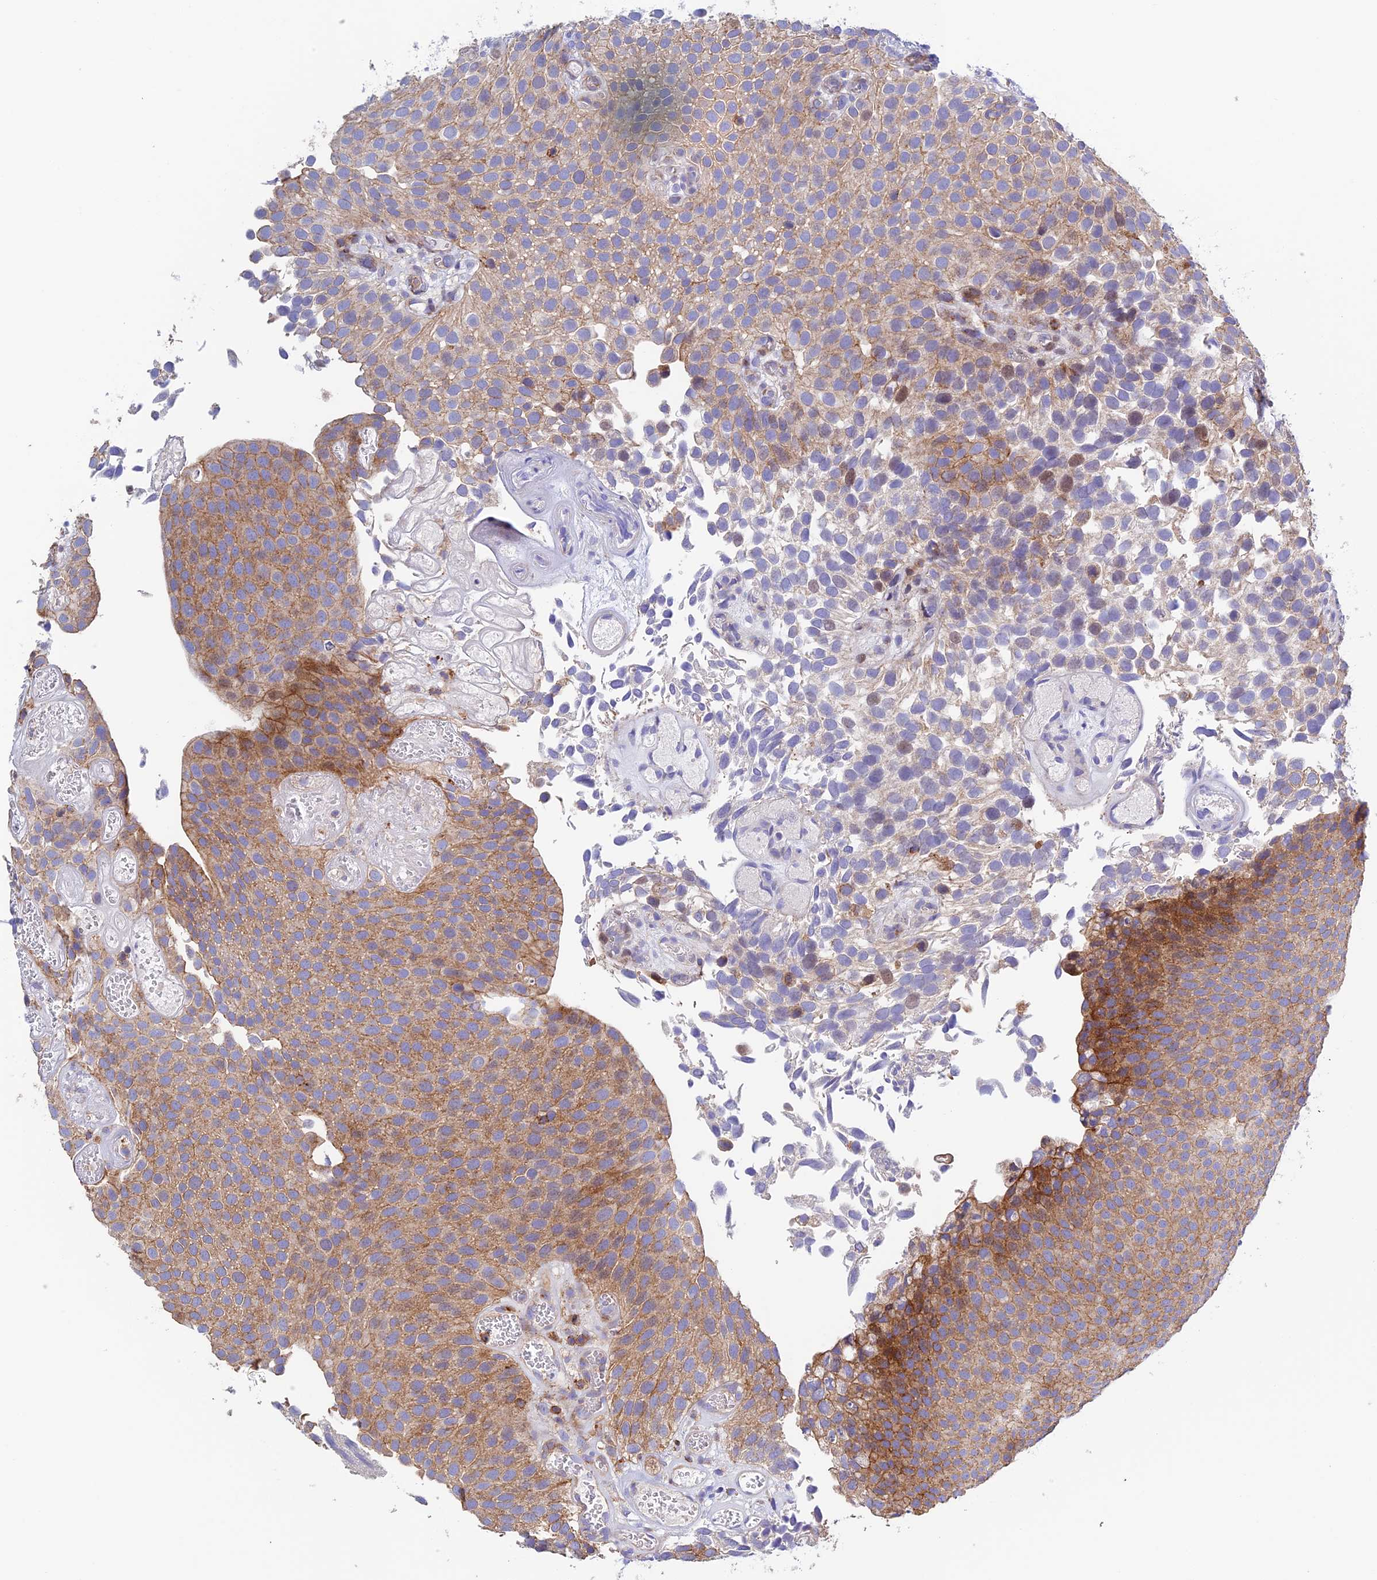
{"staining": {"intensity": "moderate", "quantity": ">75%", "location": "cytoplasmic/membranous"}, "tissue": "urothelial cancer", "cell_type": "Tumor cells", "image_type": "cancer", "snomed": [{"axis": "morphology", "description": "Urothelial carcinoma, Low grade"}, {"axis": "topography", "description": "Urinary bladder"}], "caption": "Immunohistochemical staining of urothelial carcinoma (low-grade) demonstrates moderate cytoplasmic/membranous protein staining in about >75% of tumor cells.", "gene": "PRIM1", "patient": {"sex": "male", "age": 89}}